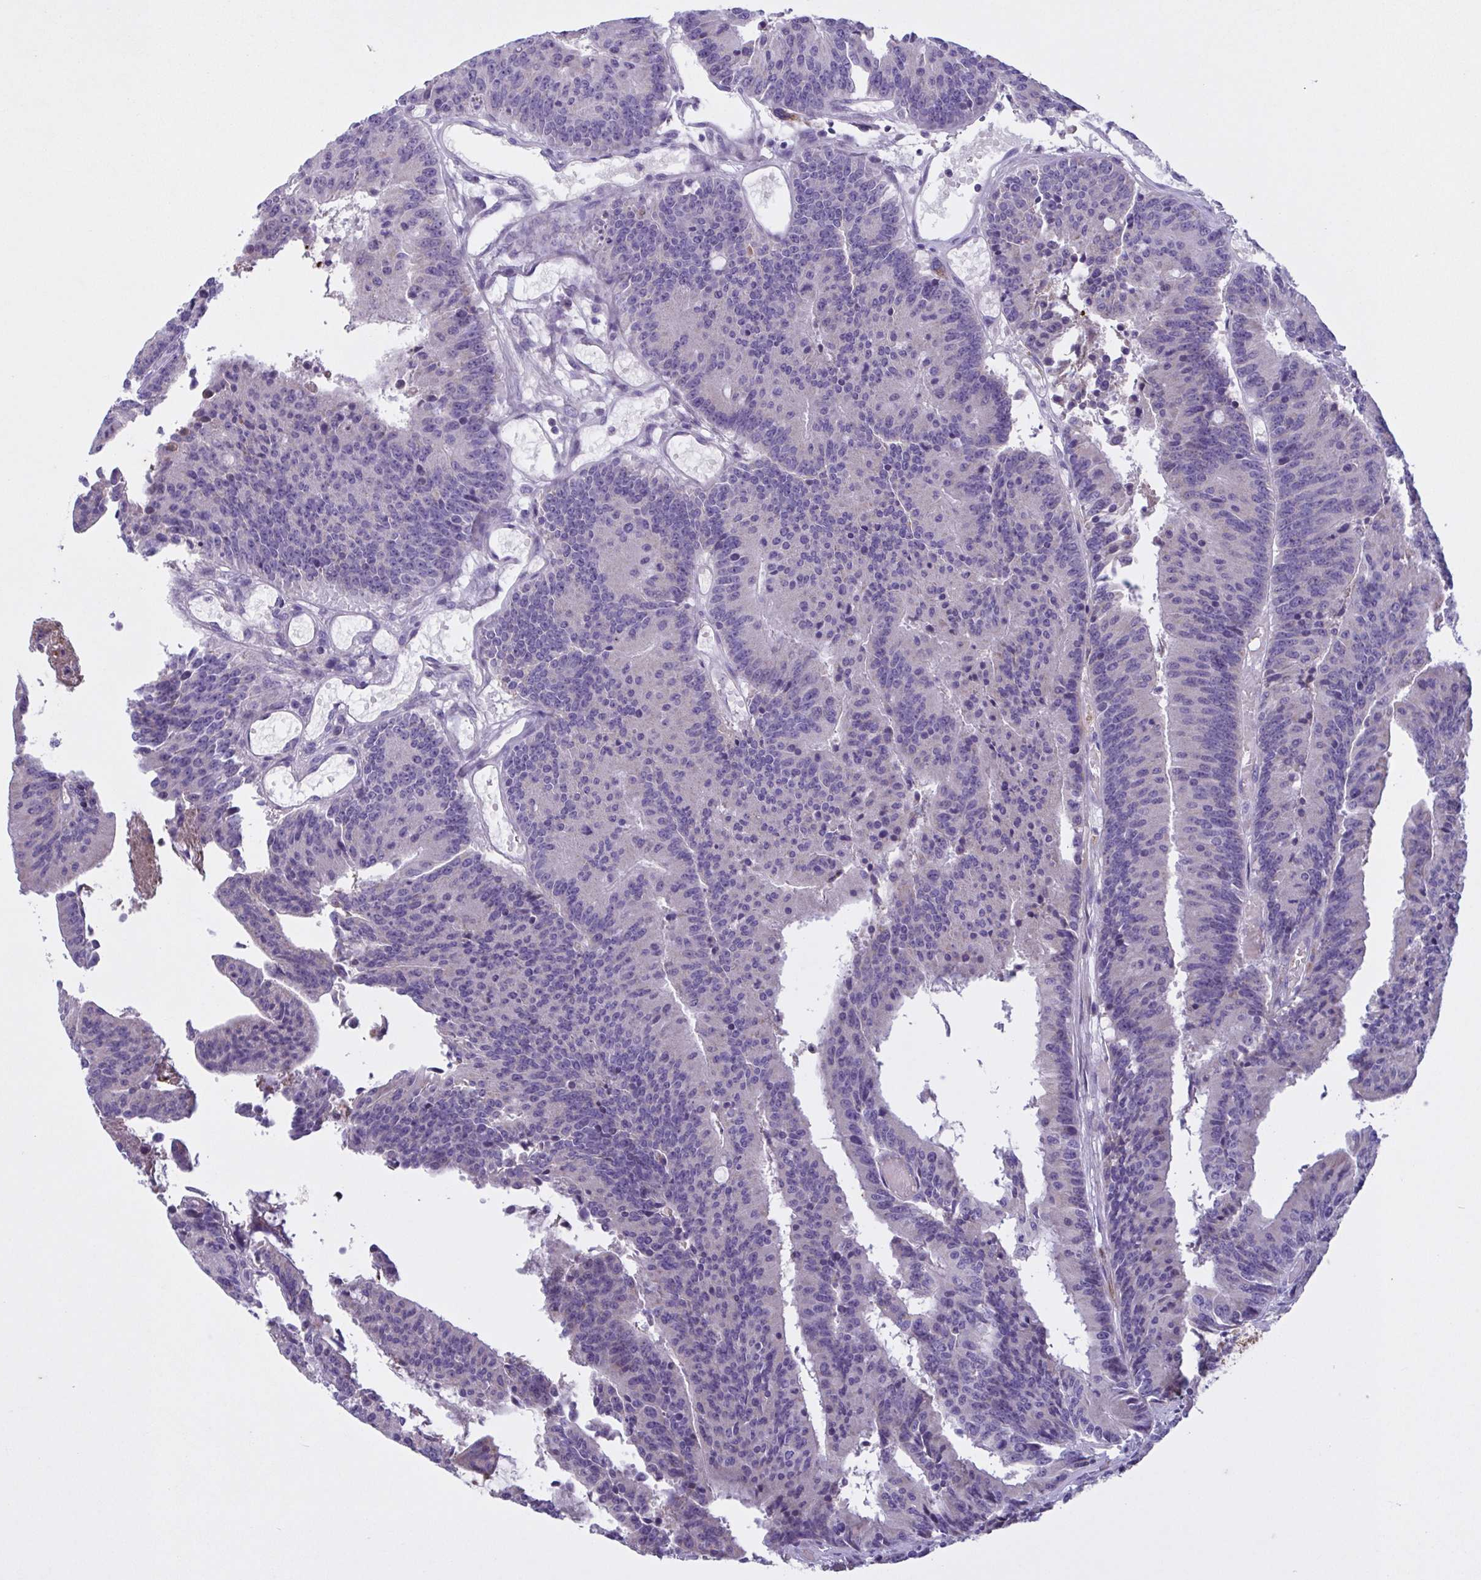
{"staining": {"intensity": "weak", "quantity": "25%-75%", "location": "cytoplasmic/membranous"}, "tissue": "colorectal cancer", "cell_type": "Tumor cells", "image_type": "cancer", "snomed": [{"axis": "morphology", "description": "Adenocarcinoma, NOS"}, {"axis": "topography", "description": "Colon"}], "caption": "There is low levels of weak cytoplasmic/membranous staining in tumor cells of colorectal cancer, as demonstrated by immunohistochemical staining (brown color).", "gene": "F13B", "patient": {"sex": "female", "age": 78}}